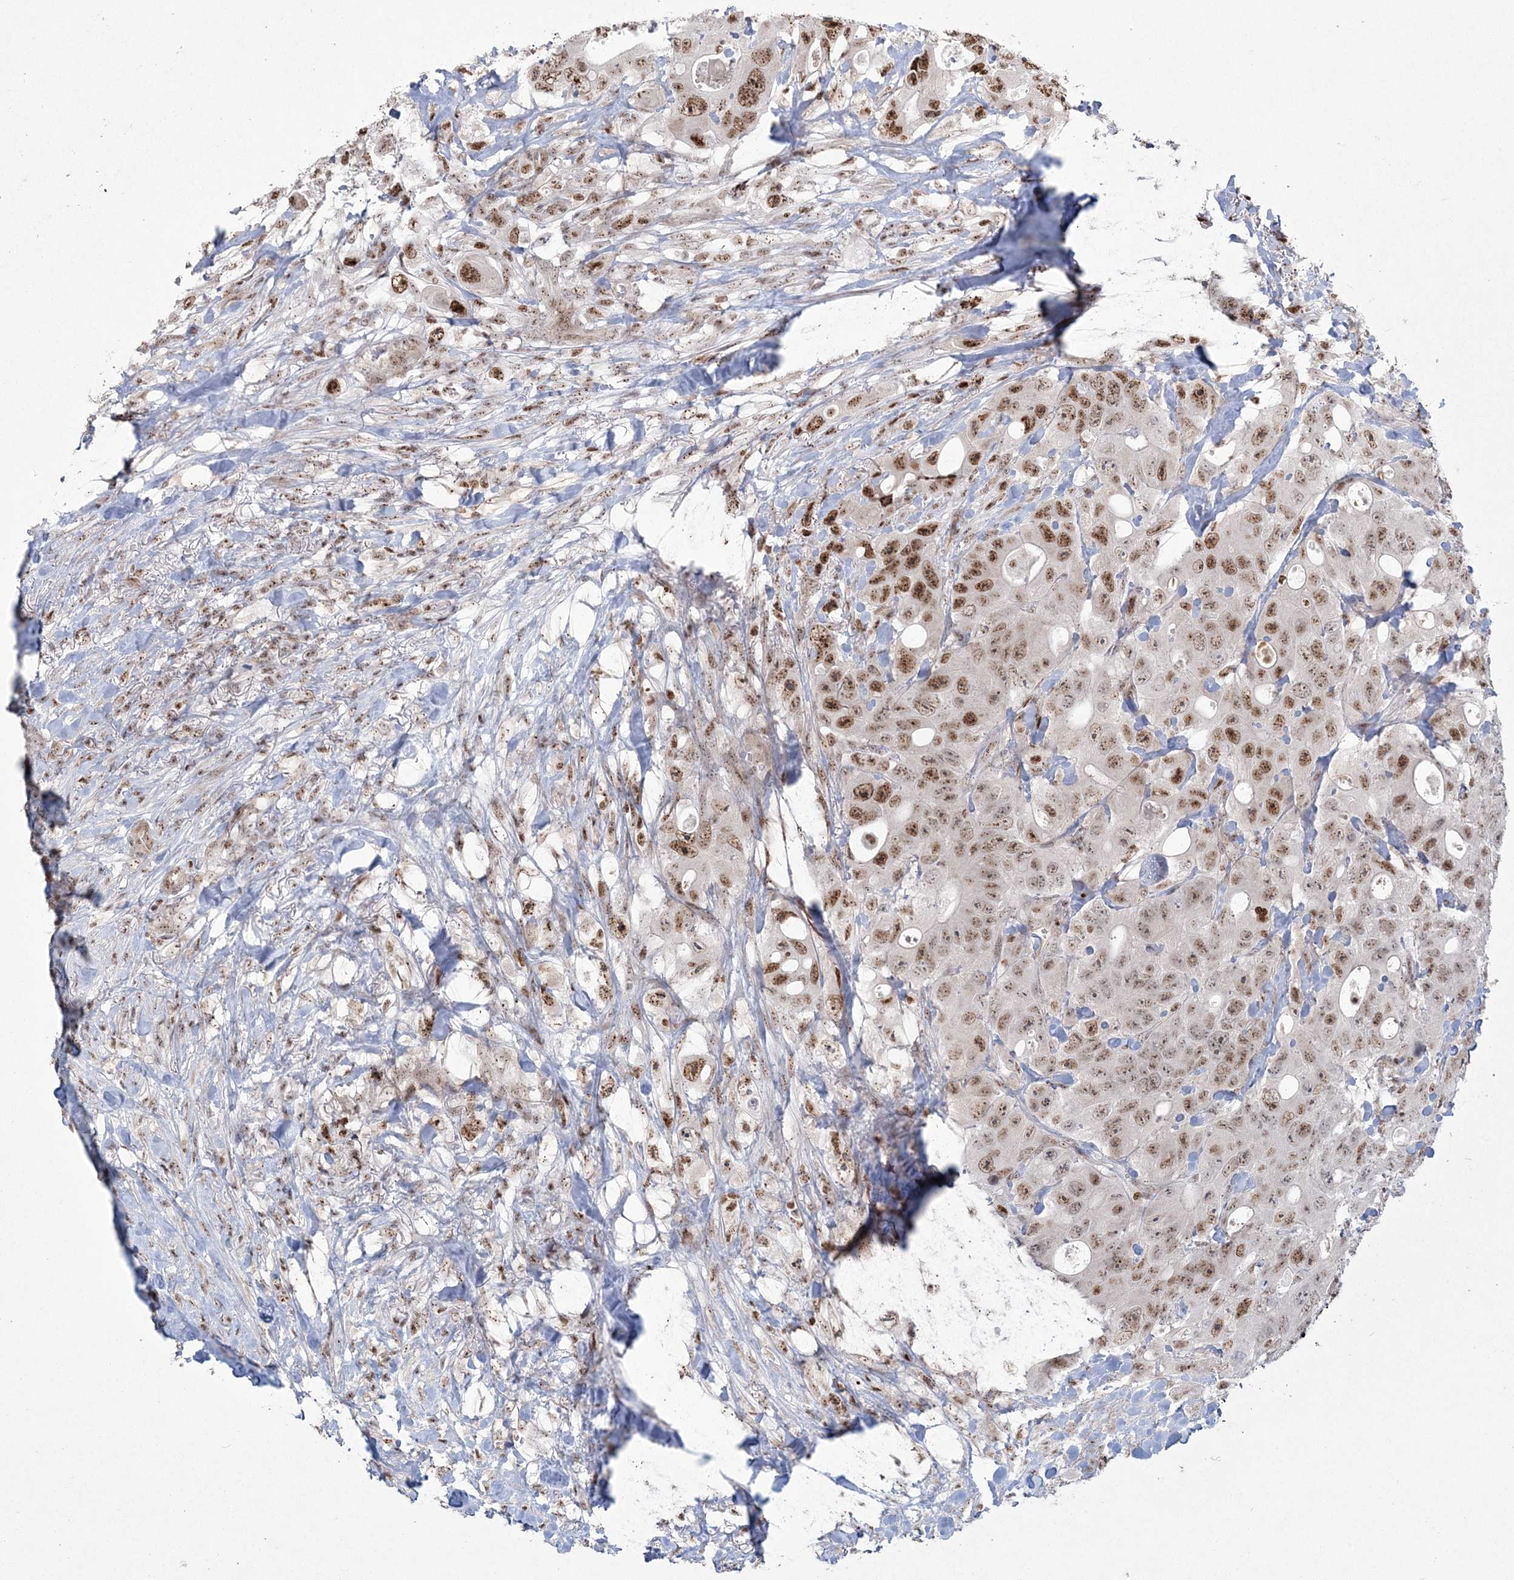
{"staining": {"intensity": "moderate", "quantity": ">75%", "location": "nuclear"}, "tissue": "colorectal cancer", "cell_type": "Tumor cells", "image_type": "cancer", "snomed": [{"axis": "morphology", "description": "Adenocarcinoma, NOS"}, {"axis": "topography", "description": "Colon"}], "caption": "The photomicrograph demonstrates a brown stain indicating the presence of a protein in the nuclear of tumor cells in adenocarcinoma (colorectal). (IHC, brightfield microscopy, high magnification).", "gene": "RBM17", "patient": {"sex": "female", "age": 46}}